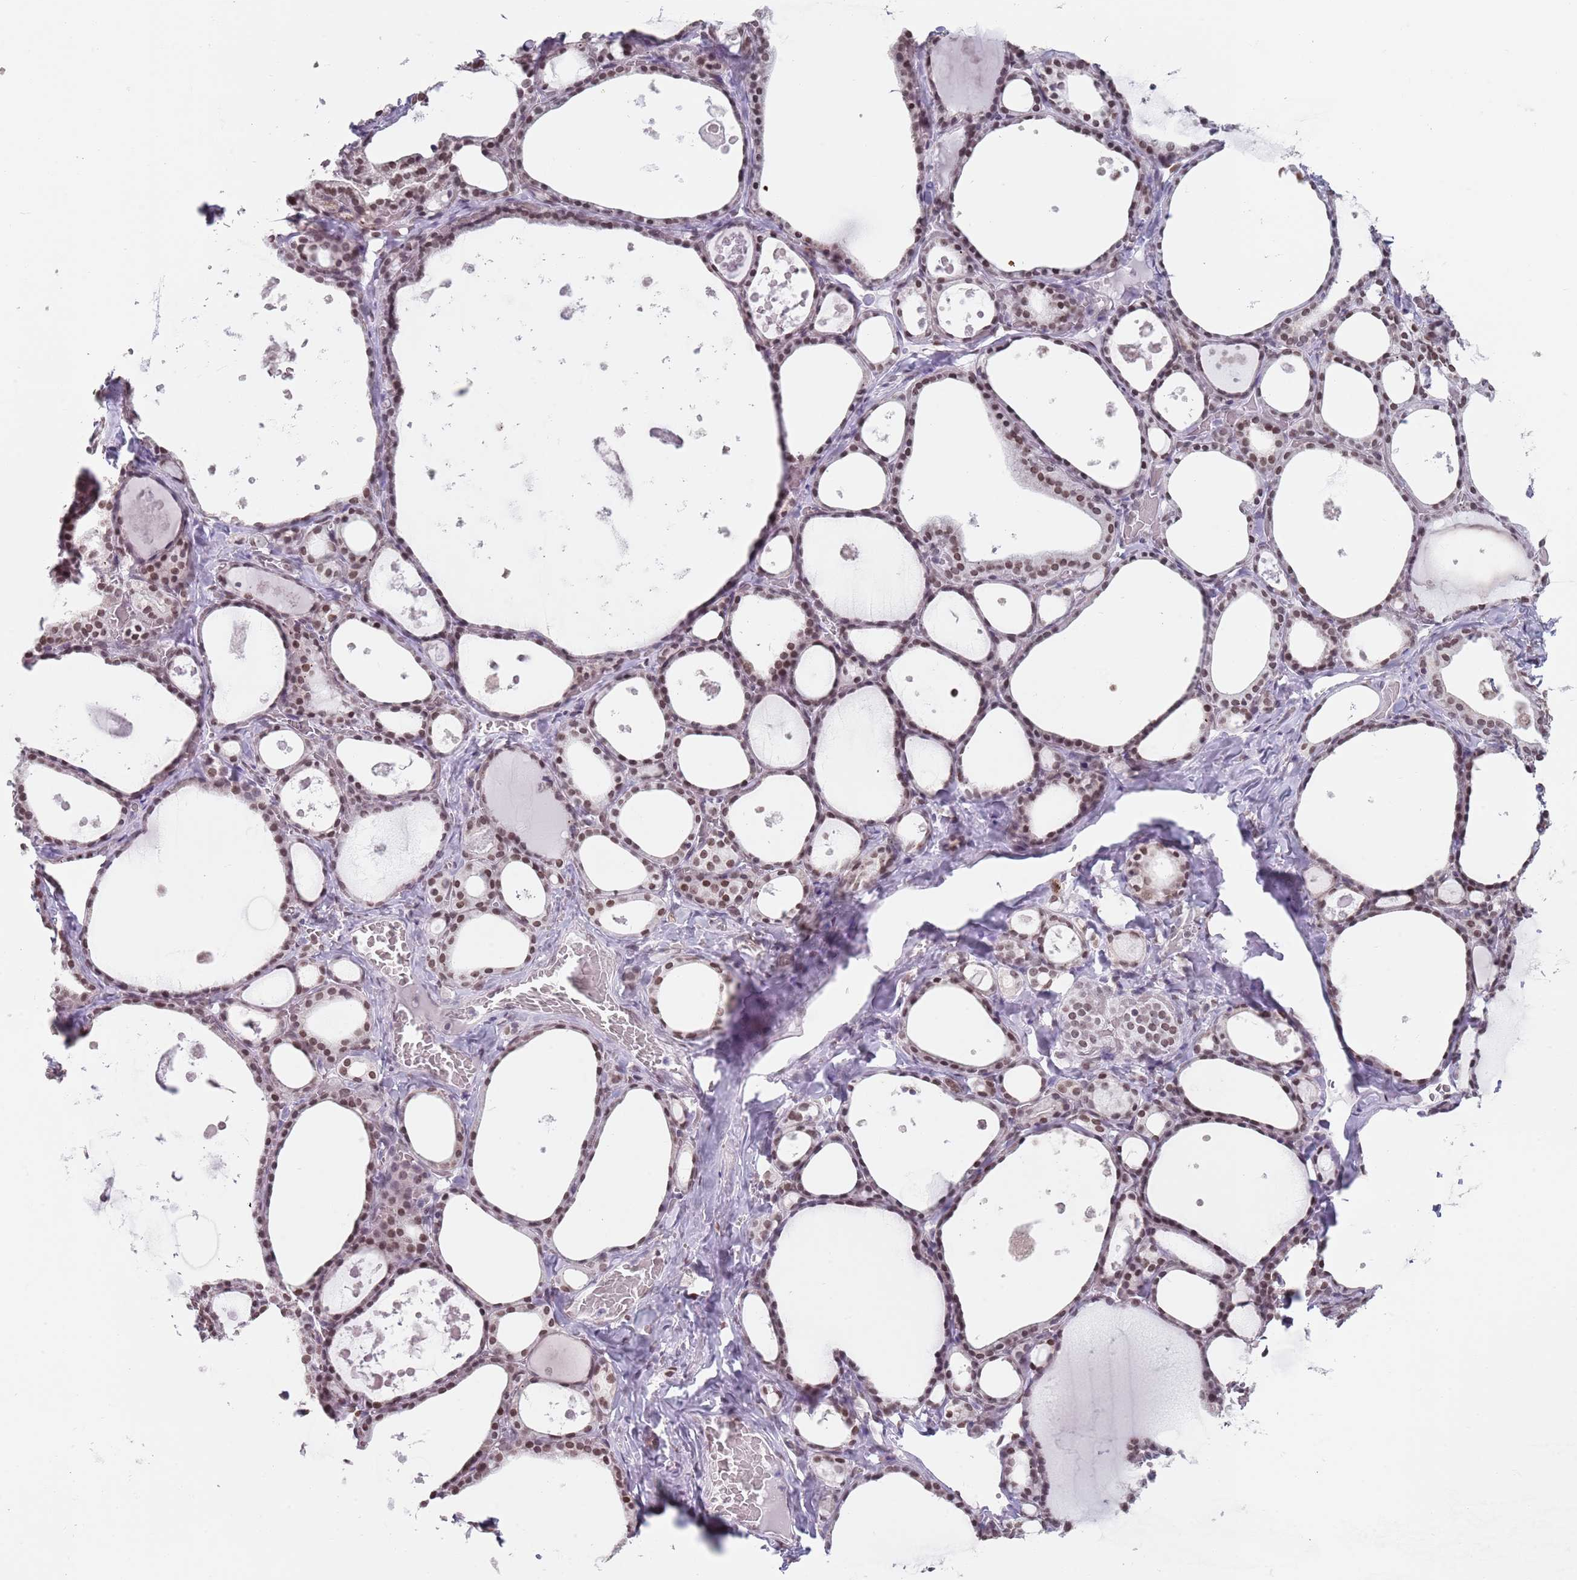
{"staining": {"intensity": "weak", "quantity": ">75%", "location": "nuclear"}, "tissue": "thyroid gland", "cell_type": "Glandular cells", "image_type": "normal", "snomed": [{"axis": "morphology", "description": "Normal tissue, NOS"}, {"axis": "topography", "description": "Thyroid gland"}], "caption": "IHC of normal human thyroid gland displays low levels of weak nuclear expression in approximately >75% of glandular cells. (brown staining indicates protein expression, while blue staining denotes nuclei).", "gene": "MFSD12", "patient": {"sex": "male", "age": 56}}